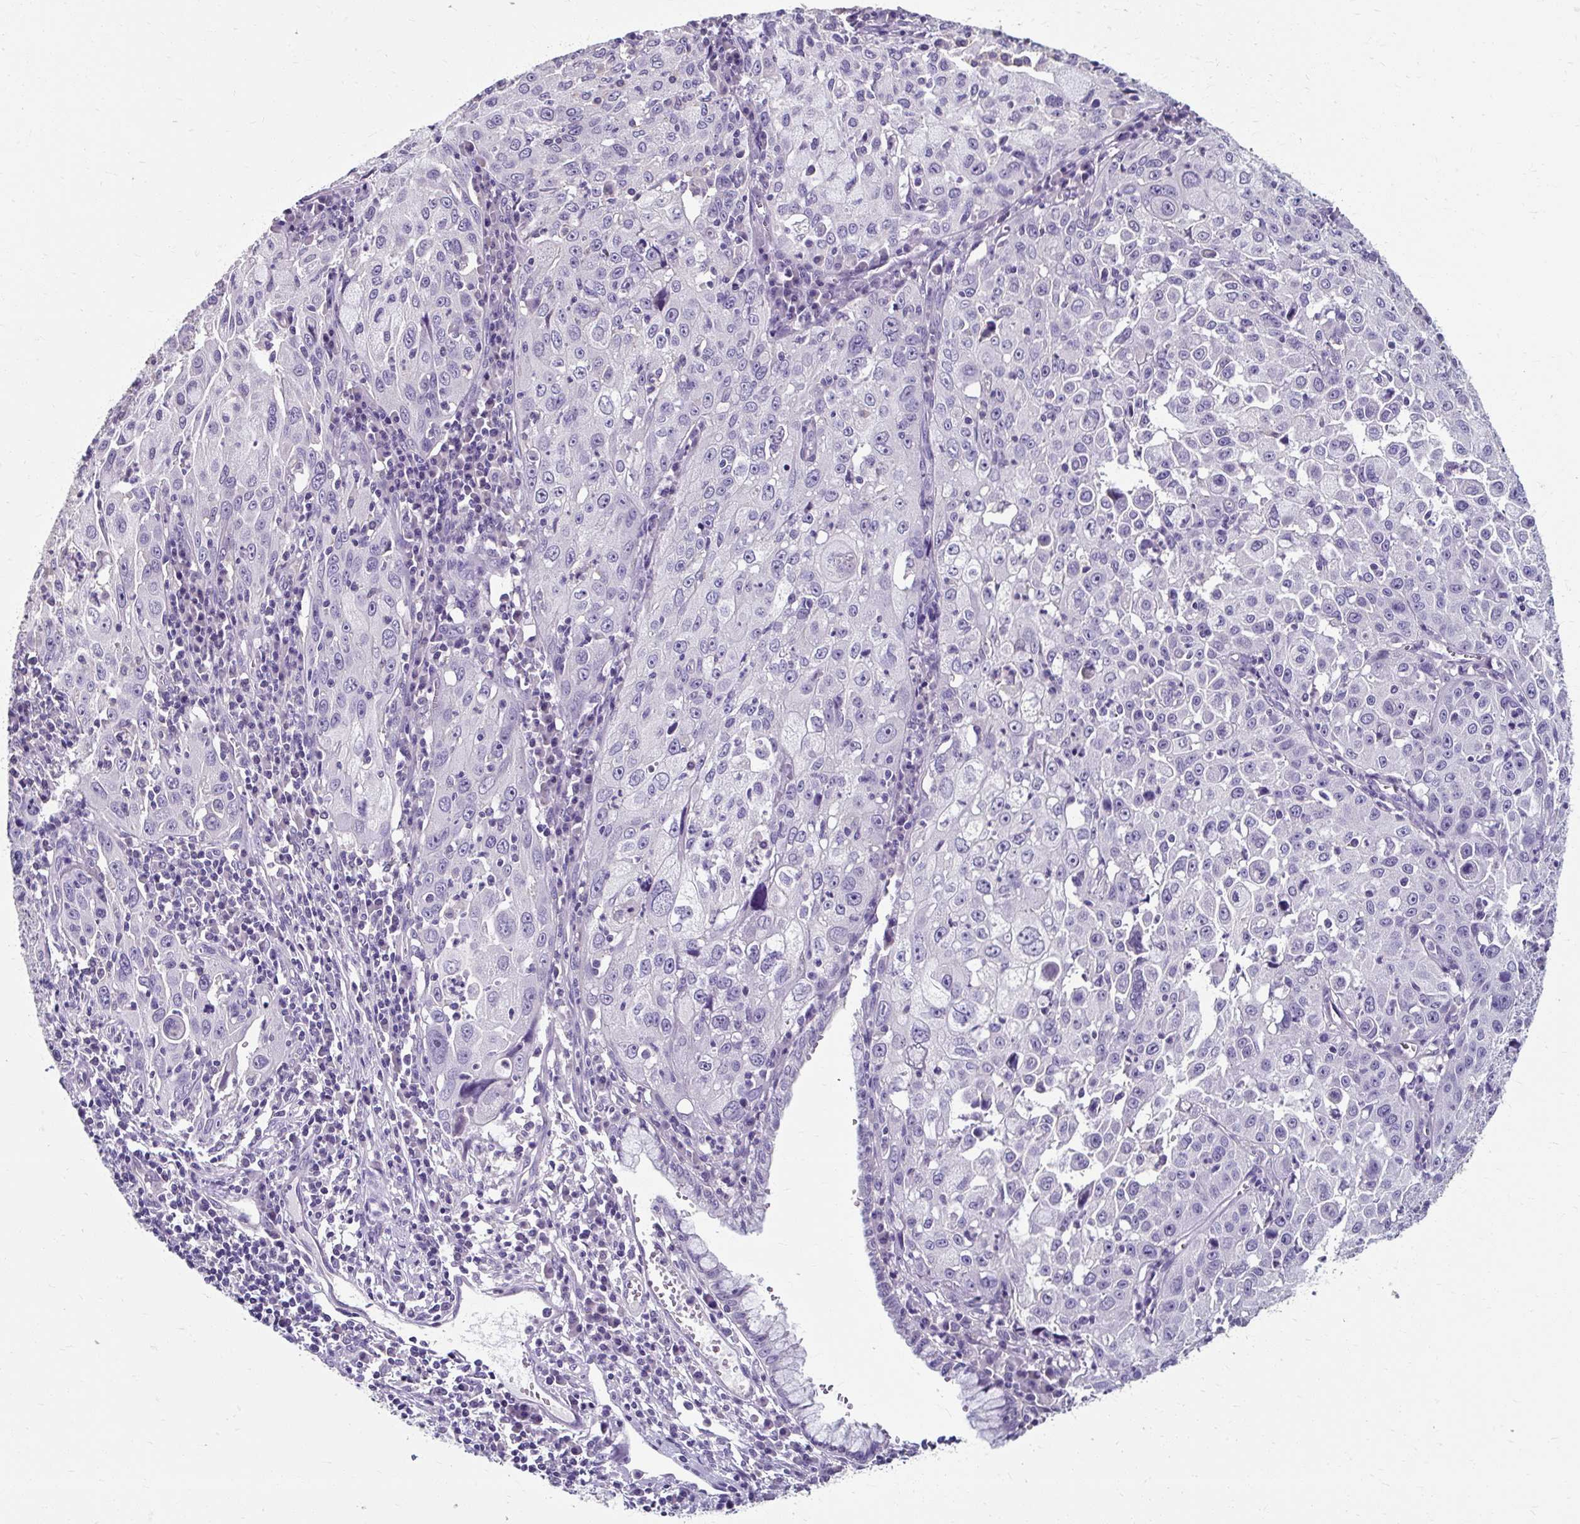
{"staining": {"intensity": "negative", "quantity": "none", "location": "none"}, "tissue": "cervical cancer", "cell_type": "Tumor cells", "image_type": "cancer", "snomed": [{"axis": "morphology", "description": "Squamous cell carcinoma, NOS"}, {"axis": "topography", "description": "Cervix"}], "caption": "An immunohistochemistry (IHC) photomicrograph of cervical cancer is shown. There is no staining in tumor cells of cervical cancer. (DAB (3,3'-diaminobenzidine) IHC, high magnification).", "gene": "KLHL24", "patient": {"sex": "female", "age": 42}}